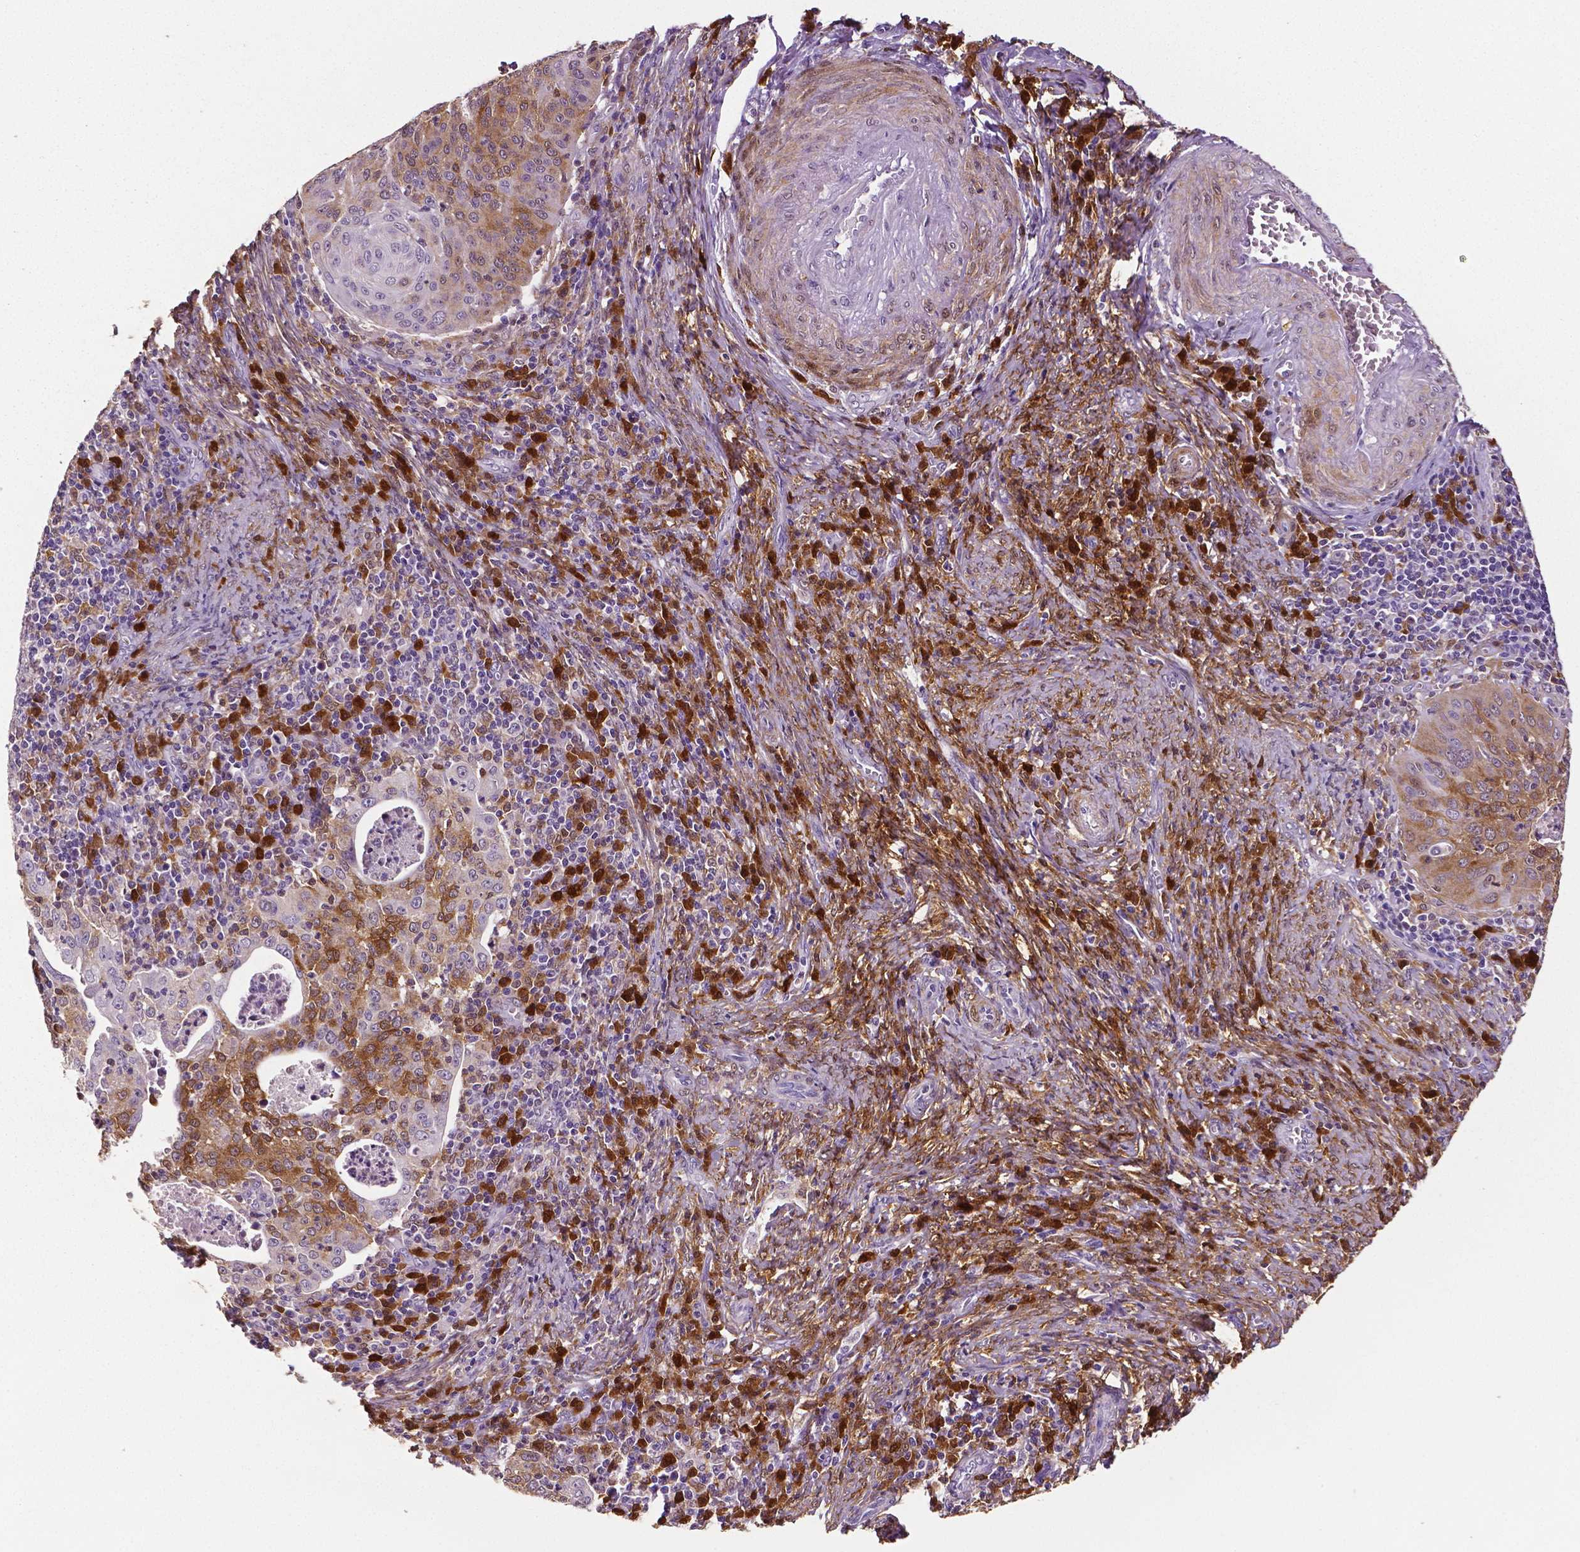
{"staining": {"intensity": "moderate", "quantity": "25%-75%", "location": "cytoplasmic/membranous"}, "tissue": "cervical cancer", "cell_type": "Tumor cells", "image_type": "cancer", "snomed": [{"axis": "morphology", "description": "Squamous cell carcinoma, NOS"}, {"axis": "topography", "description": "Cervix"}], "caption": "Immunohistochemistry (IHC) micrograph of neoplastic tissue: squamous cell carcinoma (cervical) stained using immunohistochemistry shows medium levels of moderate protein expression localized specifically in the cytoplasmic/membranous of tumor cells, appearing as a cytoplasmic/membranous brown color.", "gene": "PHGDH", "patient": {"sex": "female", "age": 39}}